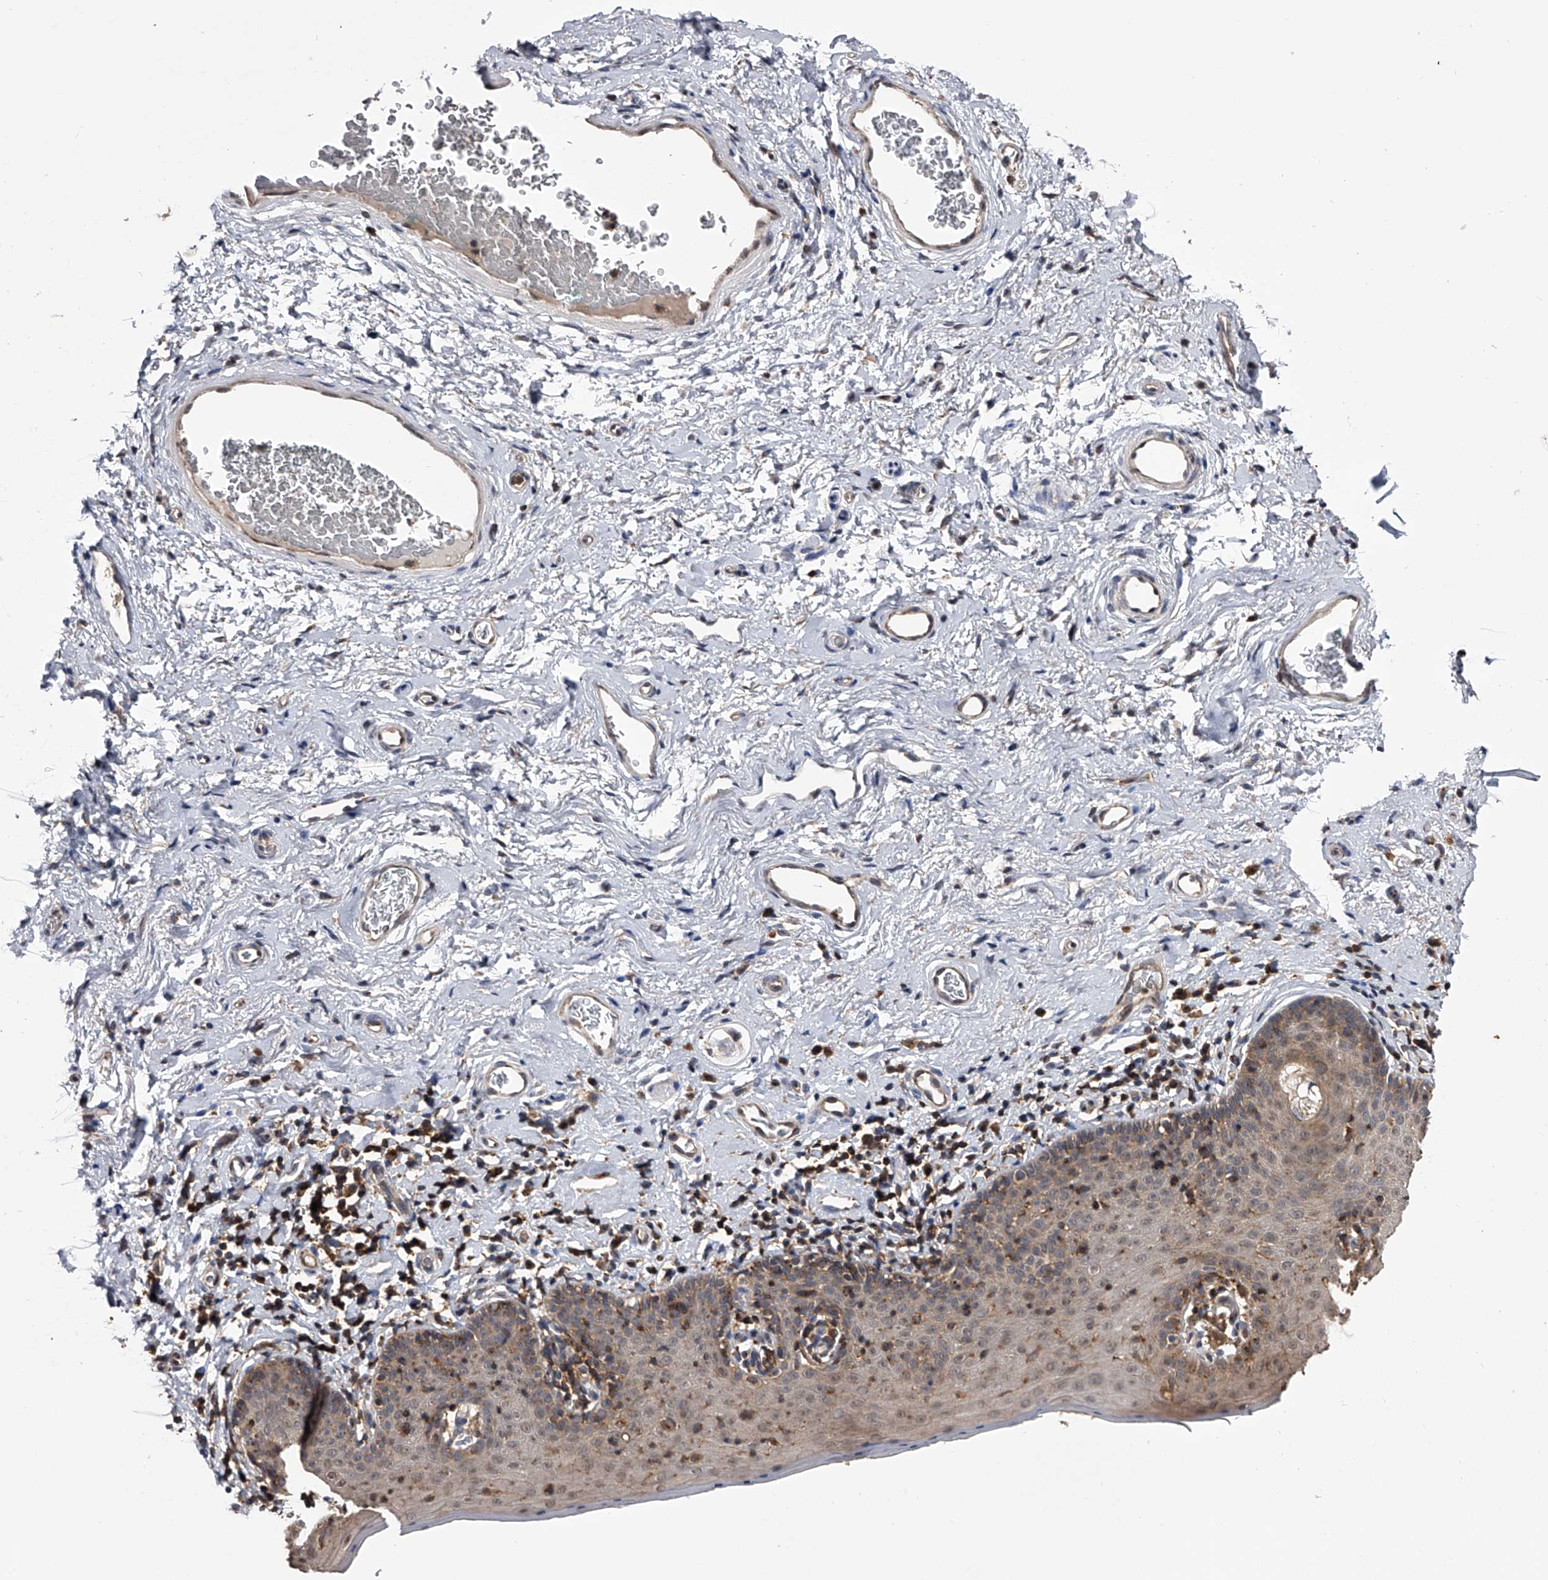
{"staining": {"intensity": "moderate", "quantity": ">75%", "location": "cytoplasmic/membranous,nuclear"}, "tissue": "skin", "cell_type": "Epidermal cells", "image_type": "normal", "snomed": [{"axis": "morphology", "description": "Normal tissue, NOS"}, {"axis": "topography", "description": "Vulva"}], "caption": "The immunohistochemical stain labels moderate cytoplasmic/membranous,nuclear staining in epidermal cells of benign skin. The staining was performed using DAB to visualize the protein expression in brown, while the nuclei were stained in blue with hematoxylin (Magnification: 20x).", "gene": "PAN3", "patient": {"sex": "female", "age": 66}}